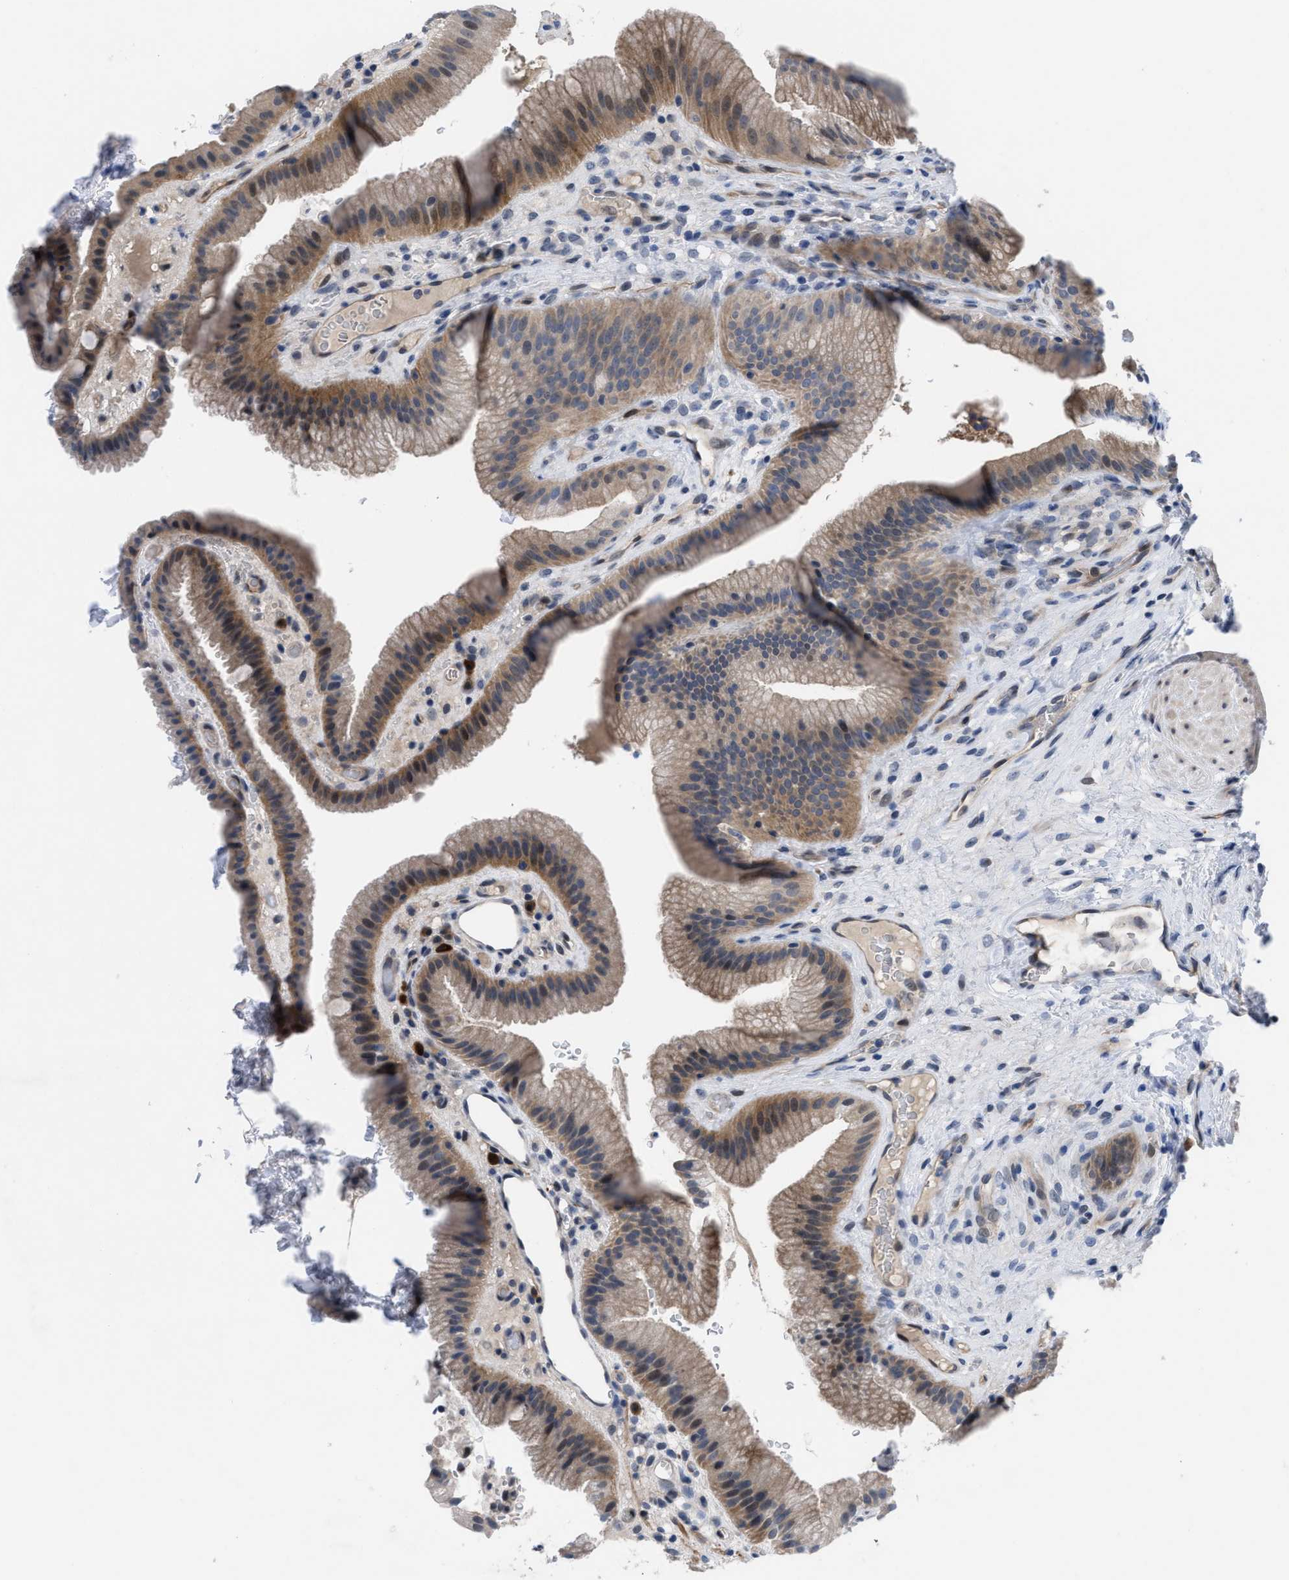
{"staining": {"intensity": "moderate", "quantity": ">75%", "location": "cytoplasmic/membranous"}, "tissue": "gallbladder", "cell_type": "Glandular cells", "image_type": "normal", "snomed": [{"axis": "morphology", "description": "Normal tissue, NOS"}, {"axis": "topography", "description": "Gallbladder"}], "caption": "Glandular cells show moderate cytoplasmic/membranous staining in about >75% of cells in unremarkable gallbladder.", "gene": "IL17RE", "patient": {"sex": "male", "age": 49}}